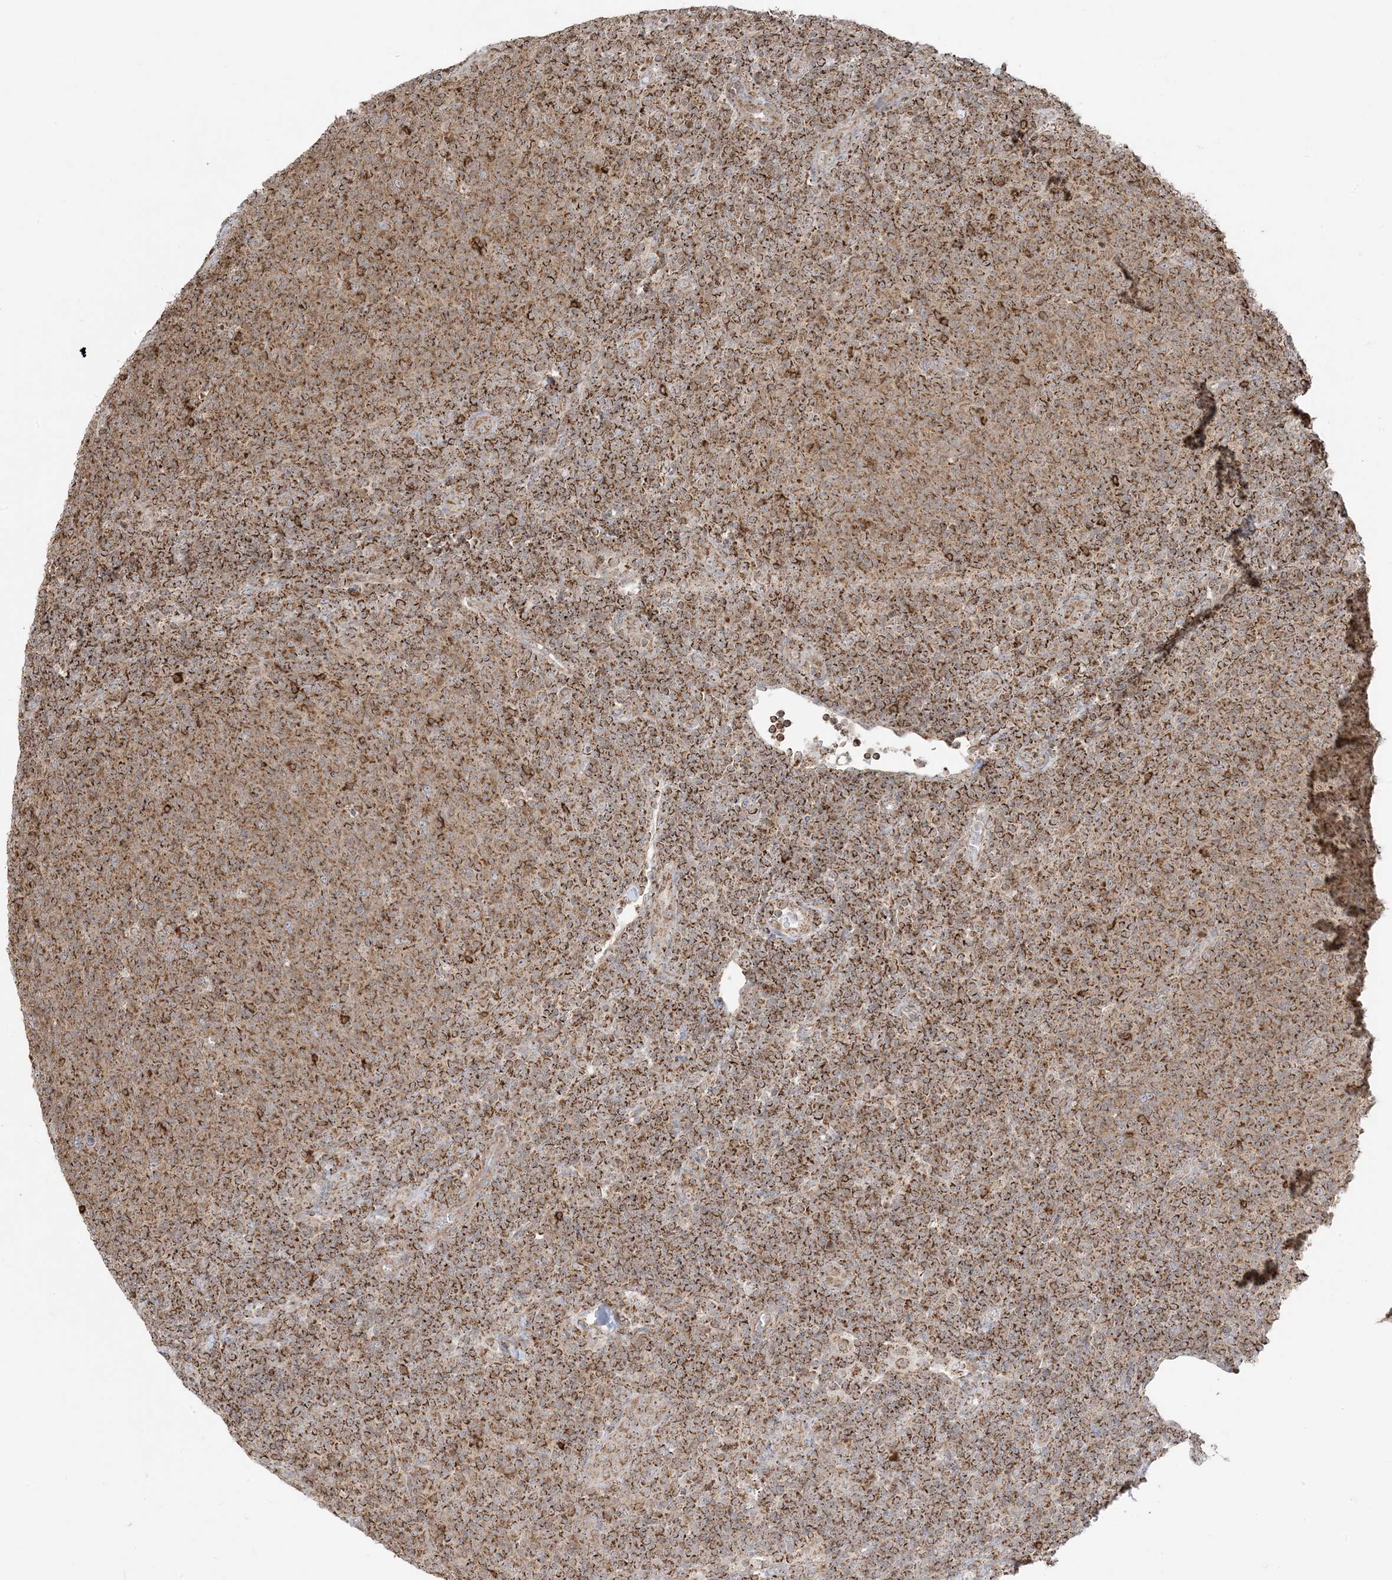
{"staining": {"intensity": "strong", "quantity": "25%-75%", "location": "cytoplasmic/membranous"}, "tissue": "lymphoma", "cell_type": "Tumor cells", "image_type": "cancer", "snomed": [{"axis": "morphology", "description": "Malignant lymphoma, non-Hodgkin's type, Low grade"}, {"axis": "topography", "description": "Lymph node"}], "caption": "This image displays malignant lymphoma, non-Hodgkin's type (low-grade) stained with immunohistochemistry (IHC) to label a protein in brown. The cytoplasmic/membranous of tumor cells show strong positivity for the protein. Nuclei are counter-stained blue.", "gene": "MAPKBP1", "patient": {"sex": "male", "age": 66}}